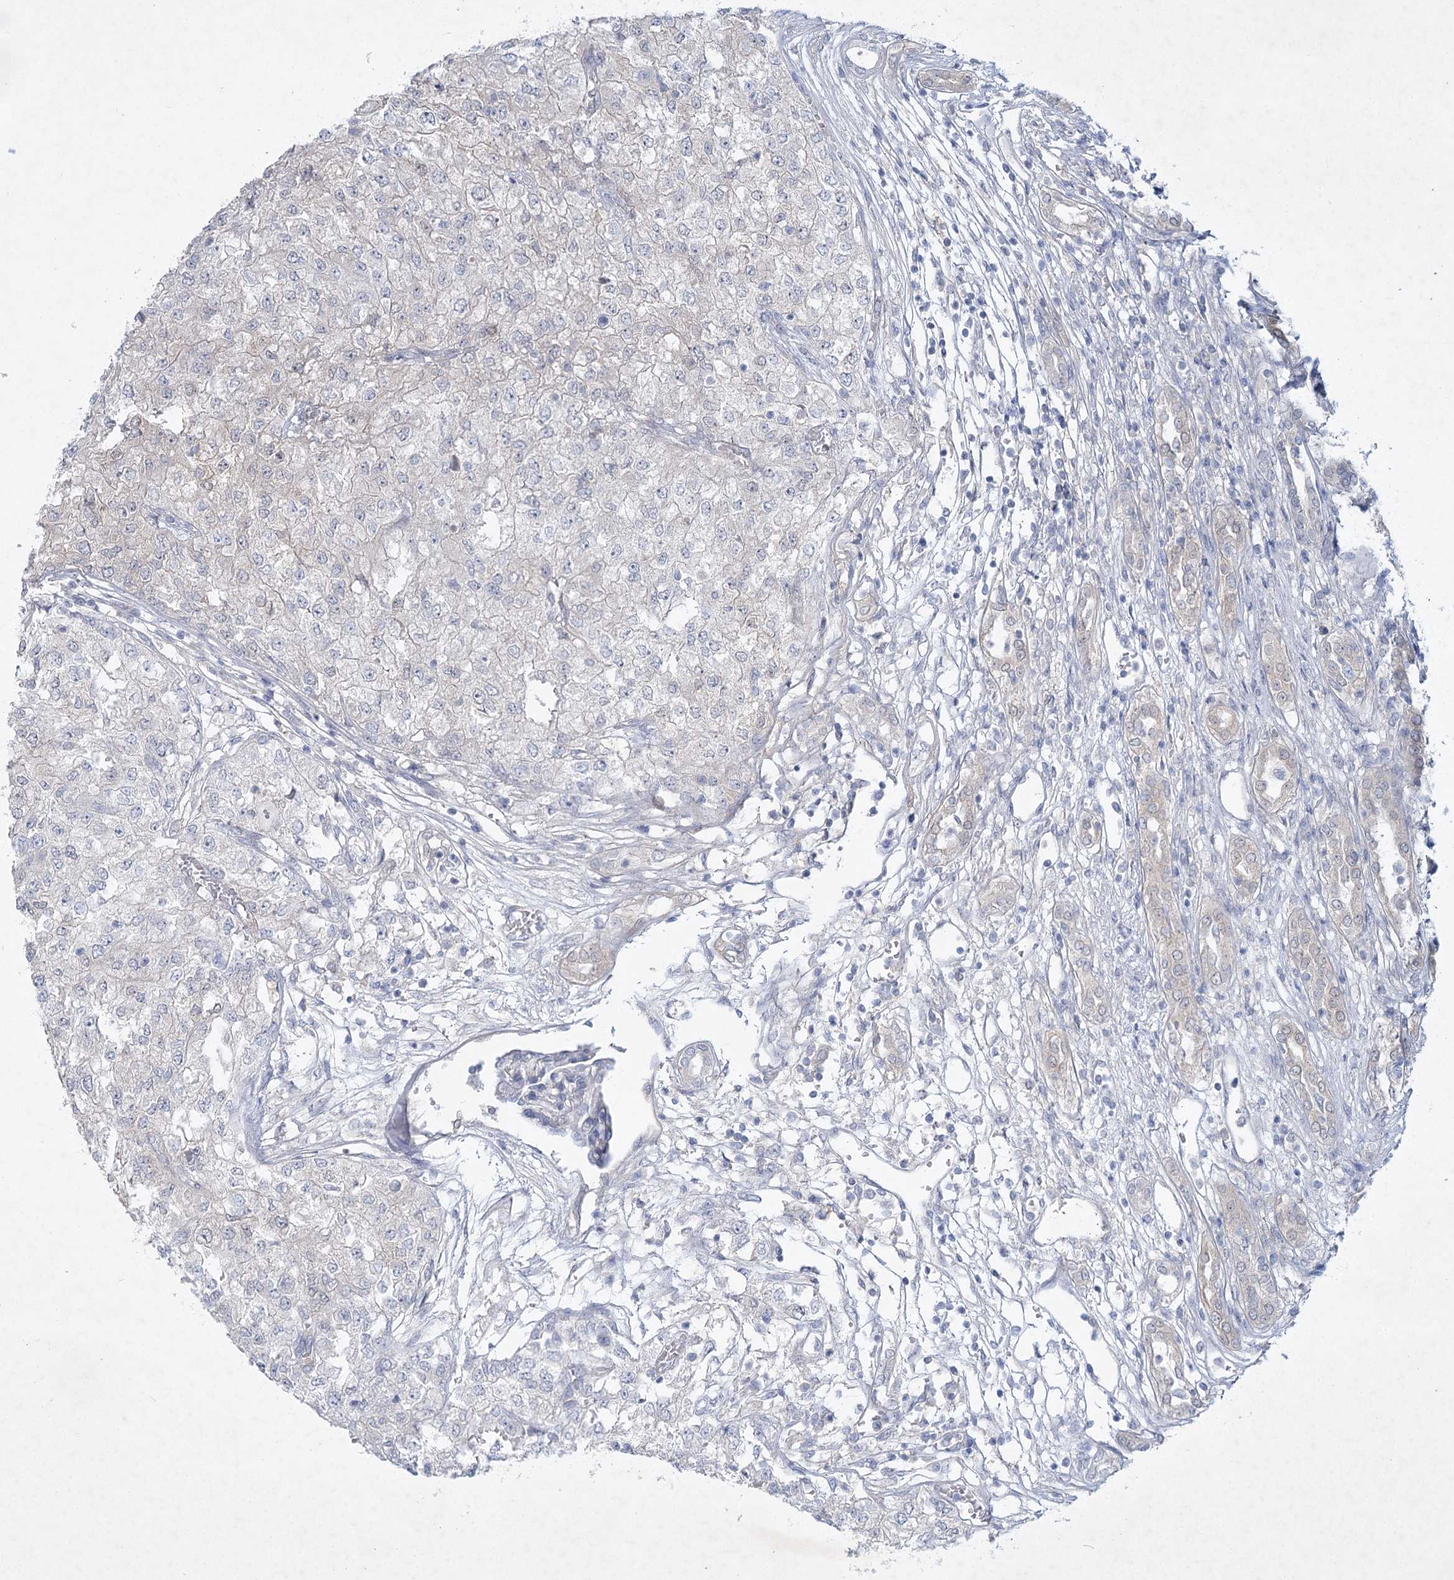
{"staining": {"intensity": "negative", "quantity": "none", "location": "none"}, "tissue": "renal cancer", "cell_type": "Tumor cells", "image_type": "cancer", "snomed": [{"axis": "morphology", "description": "Adenocarcinoma, NOS"}, {"axis": "topography", "description": "Kidney"}], "caption": "There is no significant positivity in tumor cells of renal cancer (adenocarcinoma).", "gene": "AAMDC", "patient": {"sex": "female", "age": 54}}